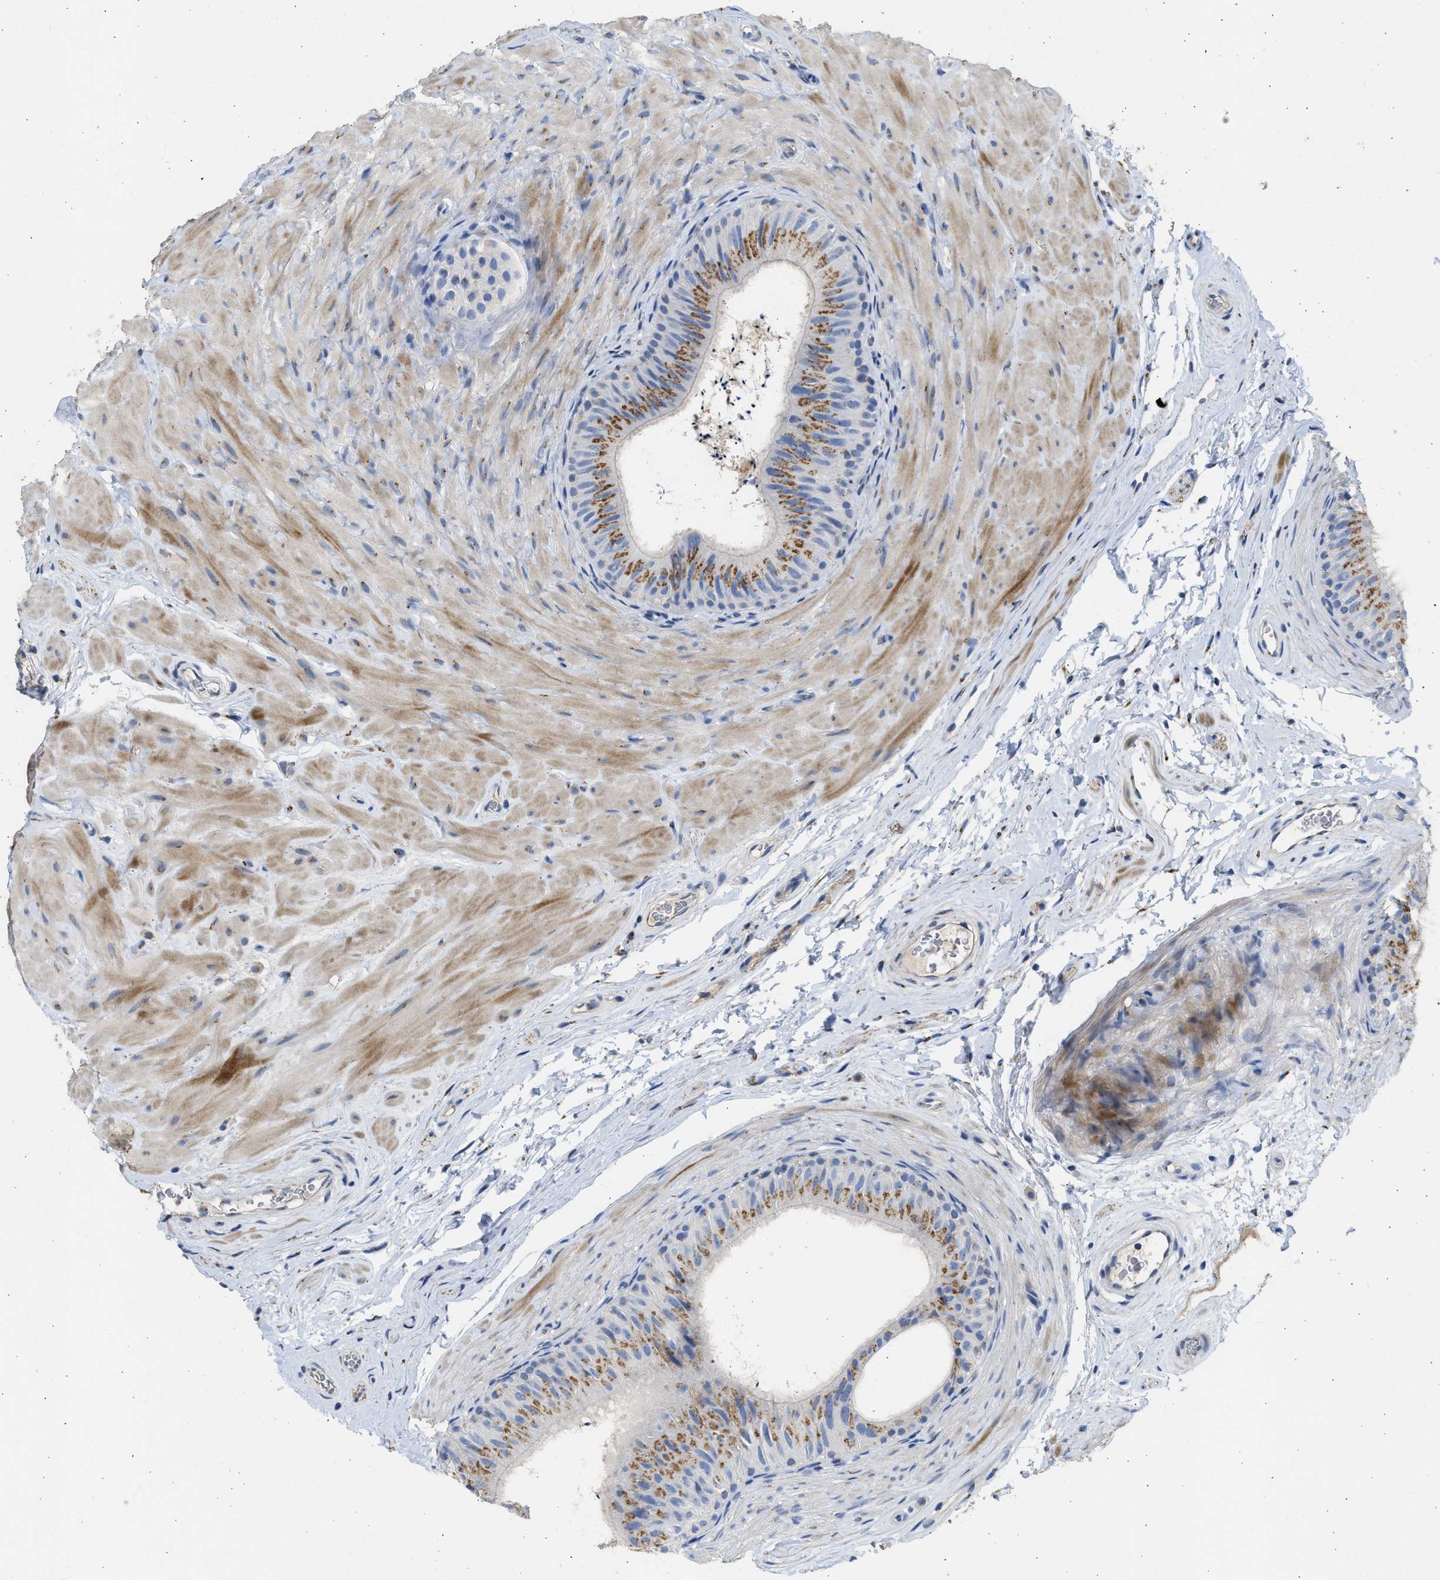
{"staining": {"intensity": "moderate", "quantity": "25%-75%", "location": "cytoplasmic/membranous"}, "tissue": "epididymis", "cell_type": "Glandular cells", "image_type": "normal", "snomed": [{"axis": "morphology", "description": "Normal tissue, NOS"}, {"axis": "topography", "description": "Epididymis"}], "caption": "DAB immunohistochemical staining of benign epididymis shows moderate cytoplasmic/membranous protein staining in approximately 25%-75% of glandular cells.", "gene": "IPO8", "patient": {"sex": "male", "age": 34}}